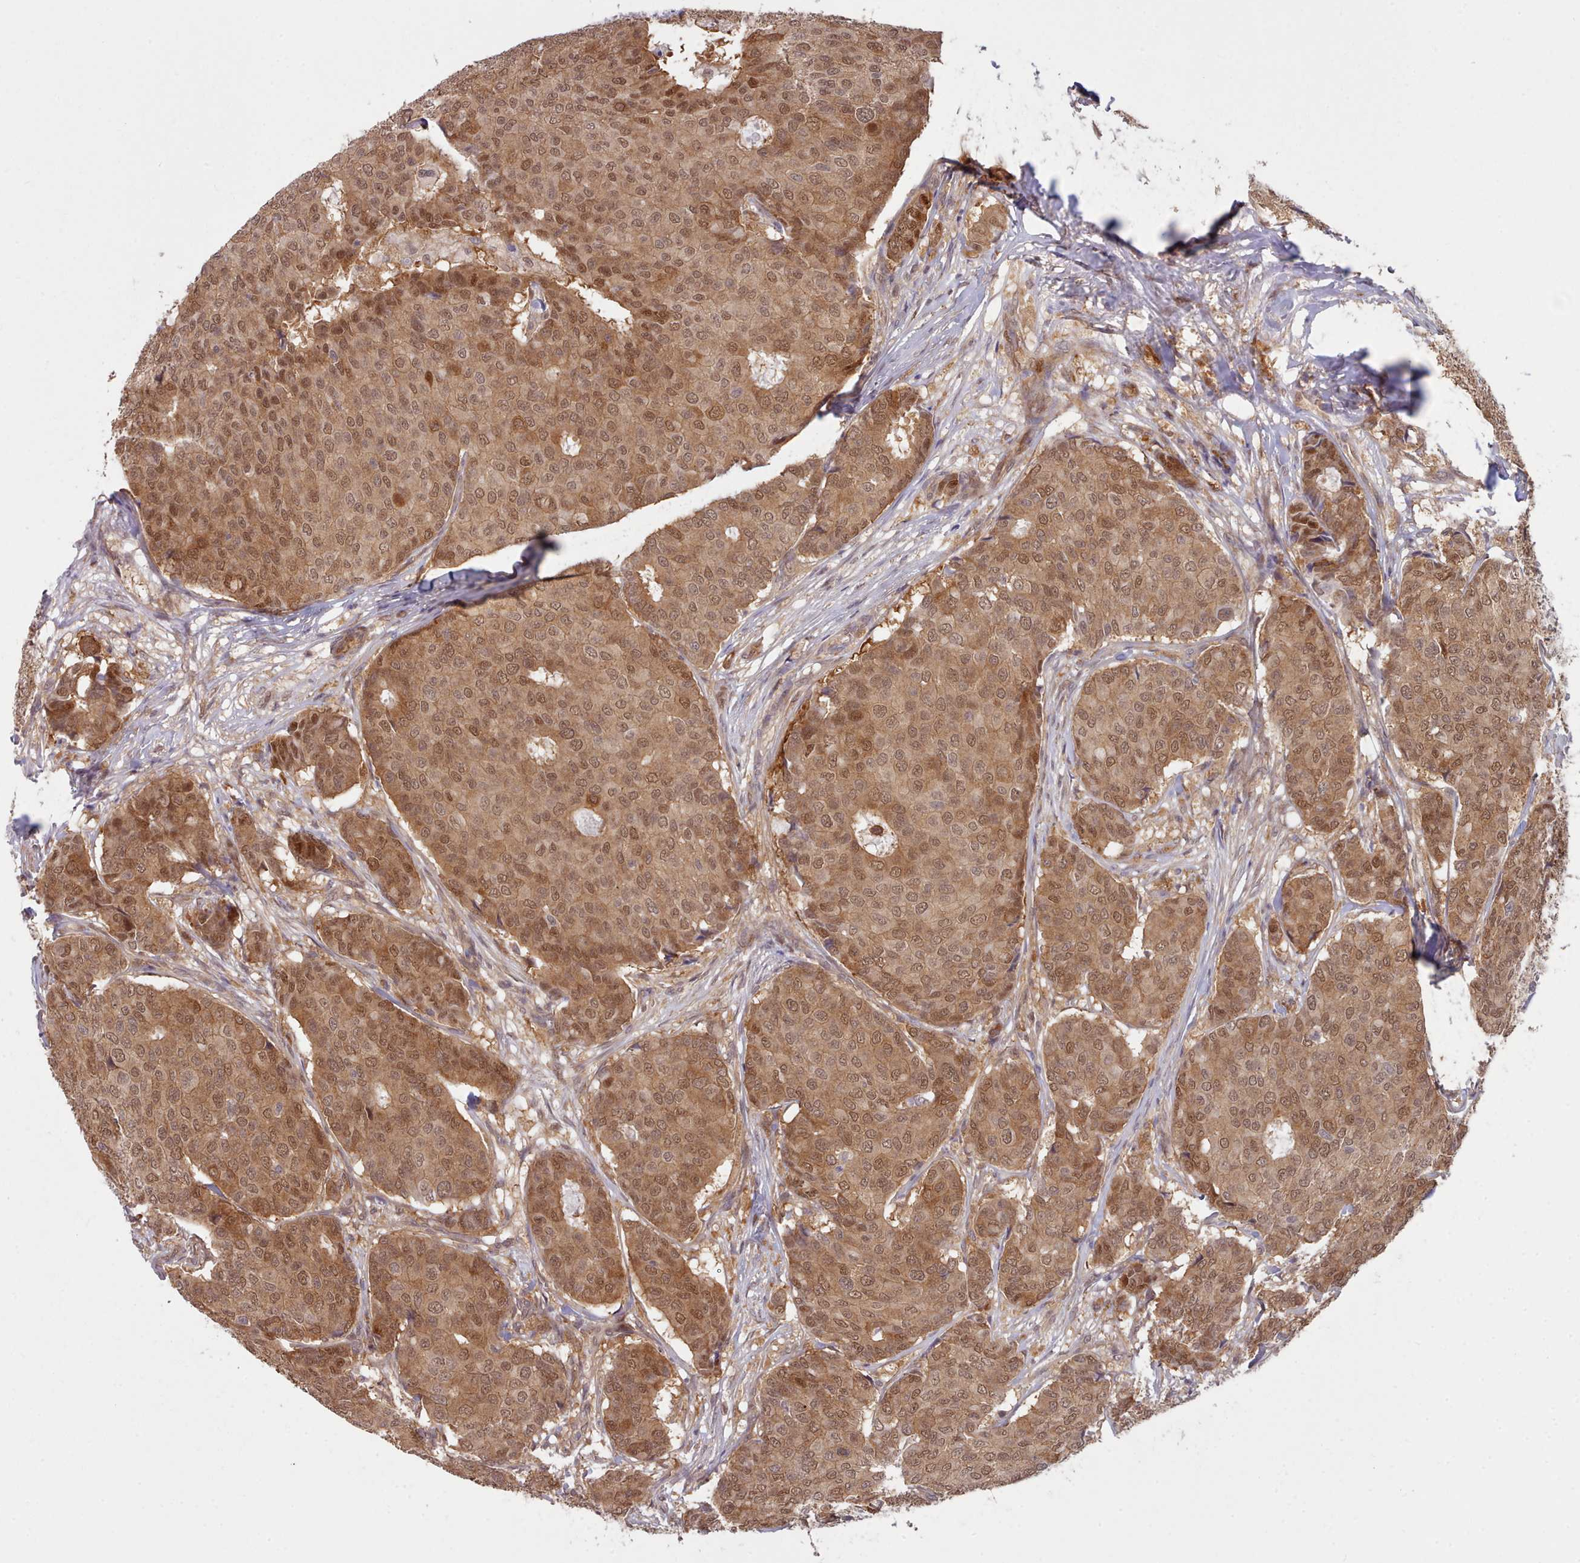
{"staining": {"intensity": "moderate", "quantity": ">75%", "location": "cytoplasmic/membranous,nuclear"}, "tissue": "breast cancer", "cell_type": "Tumor cells", "image_type": "cancer", "snomed": [{"axis": "morphology", "description": "Duct carcinoma"}, {"axis": "topography", "description": "Breast"}], "caption": "A histopathology image of human breast invasive ductal carcinoma stained for a protein demonstrates moderate cytoplasmic/membranous and nuclear brown staining in tumor cells.", "gene": "CES3", "patient": {"sex": "female", "age": 75}}